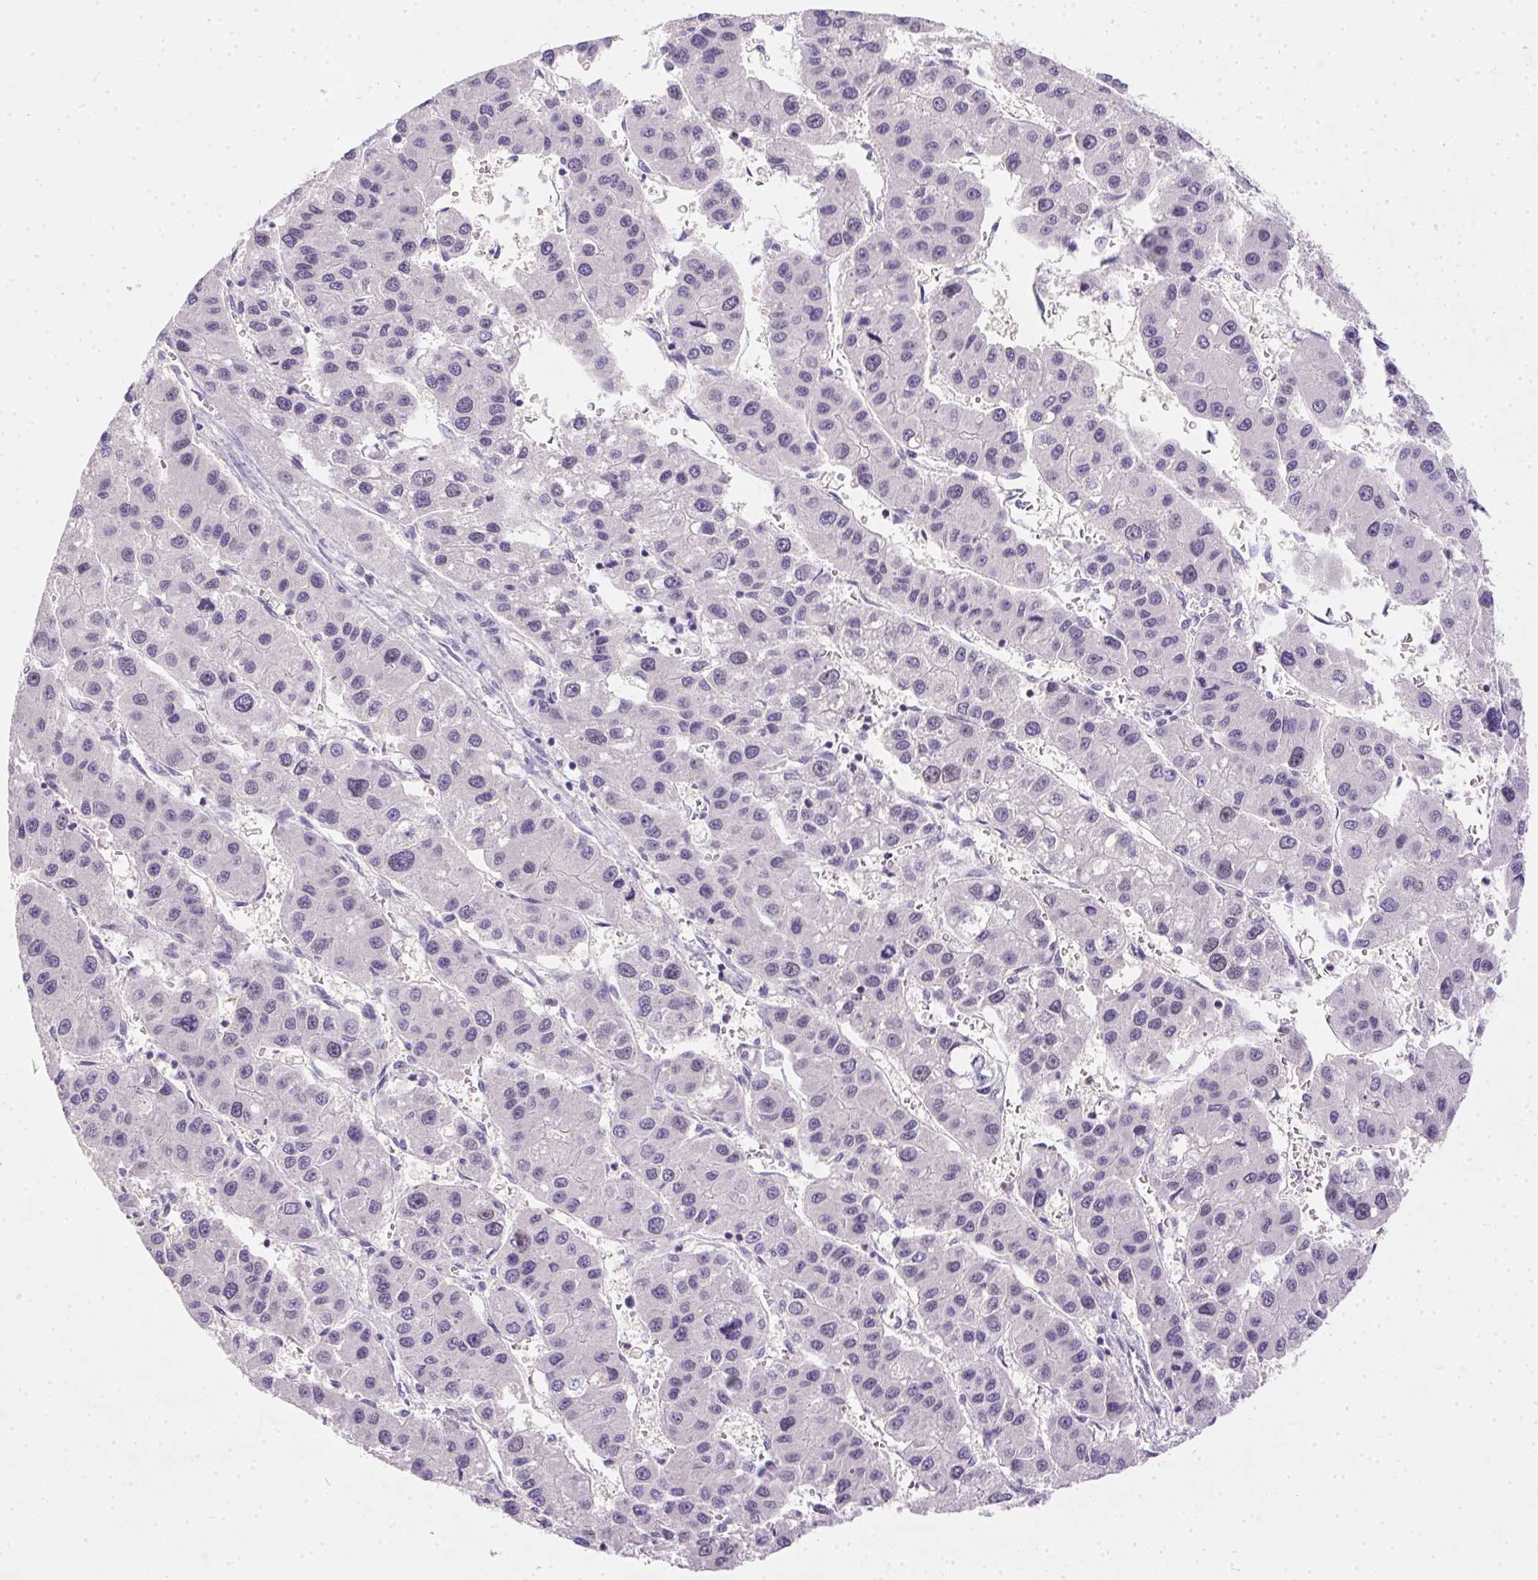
{"staining": {"intensity": "negative", "quantity": "none", "location": "none"}, "tissue": "liver cancer", "cell_type": "Tumor cells", "image_type": "cancer", "snomed": [{"axis": "morphology", "description": "Carcinoma, Hepatocellular, NOS"}, {"axis": "topography", "description": "Liver"}], "caption": "An image of liver cancer stained for a protein reveals no brown staining in tumor cells.", "gene": "SSTR4", "patient": {"sex": "male", "age": 73}}